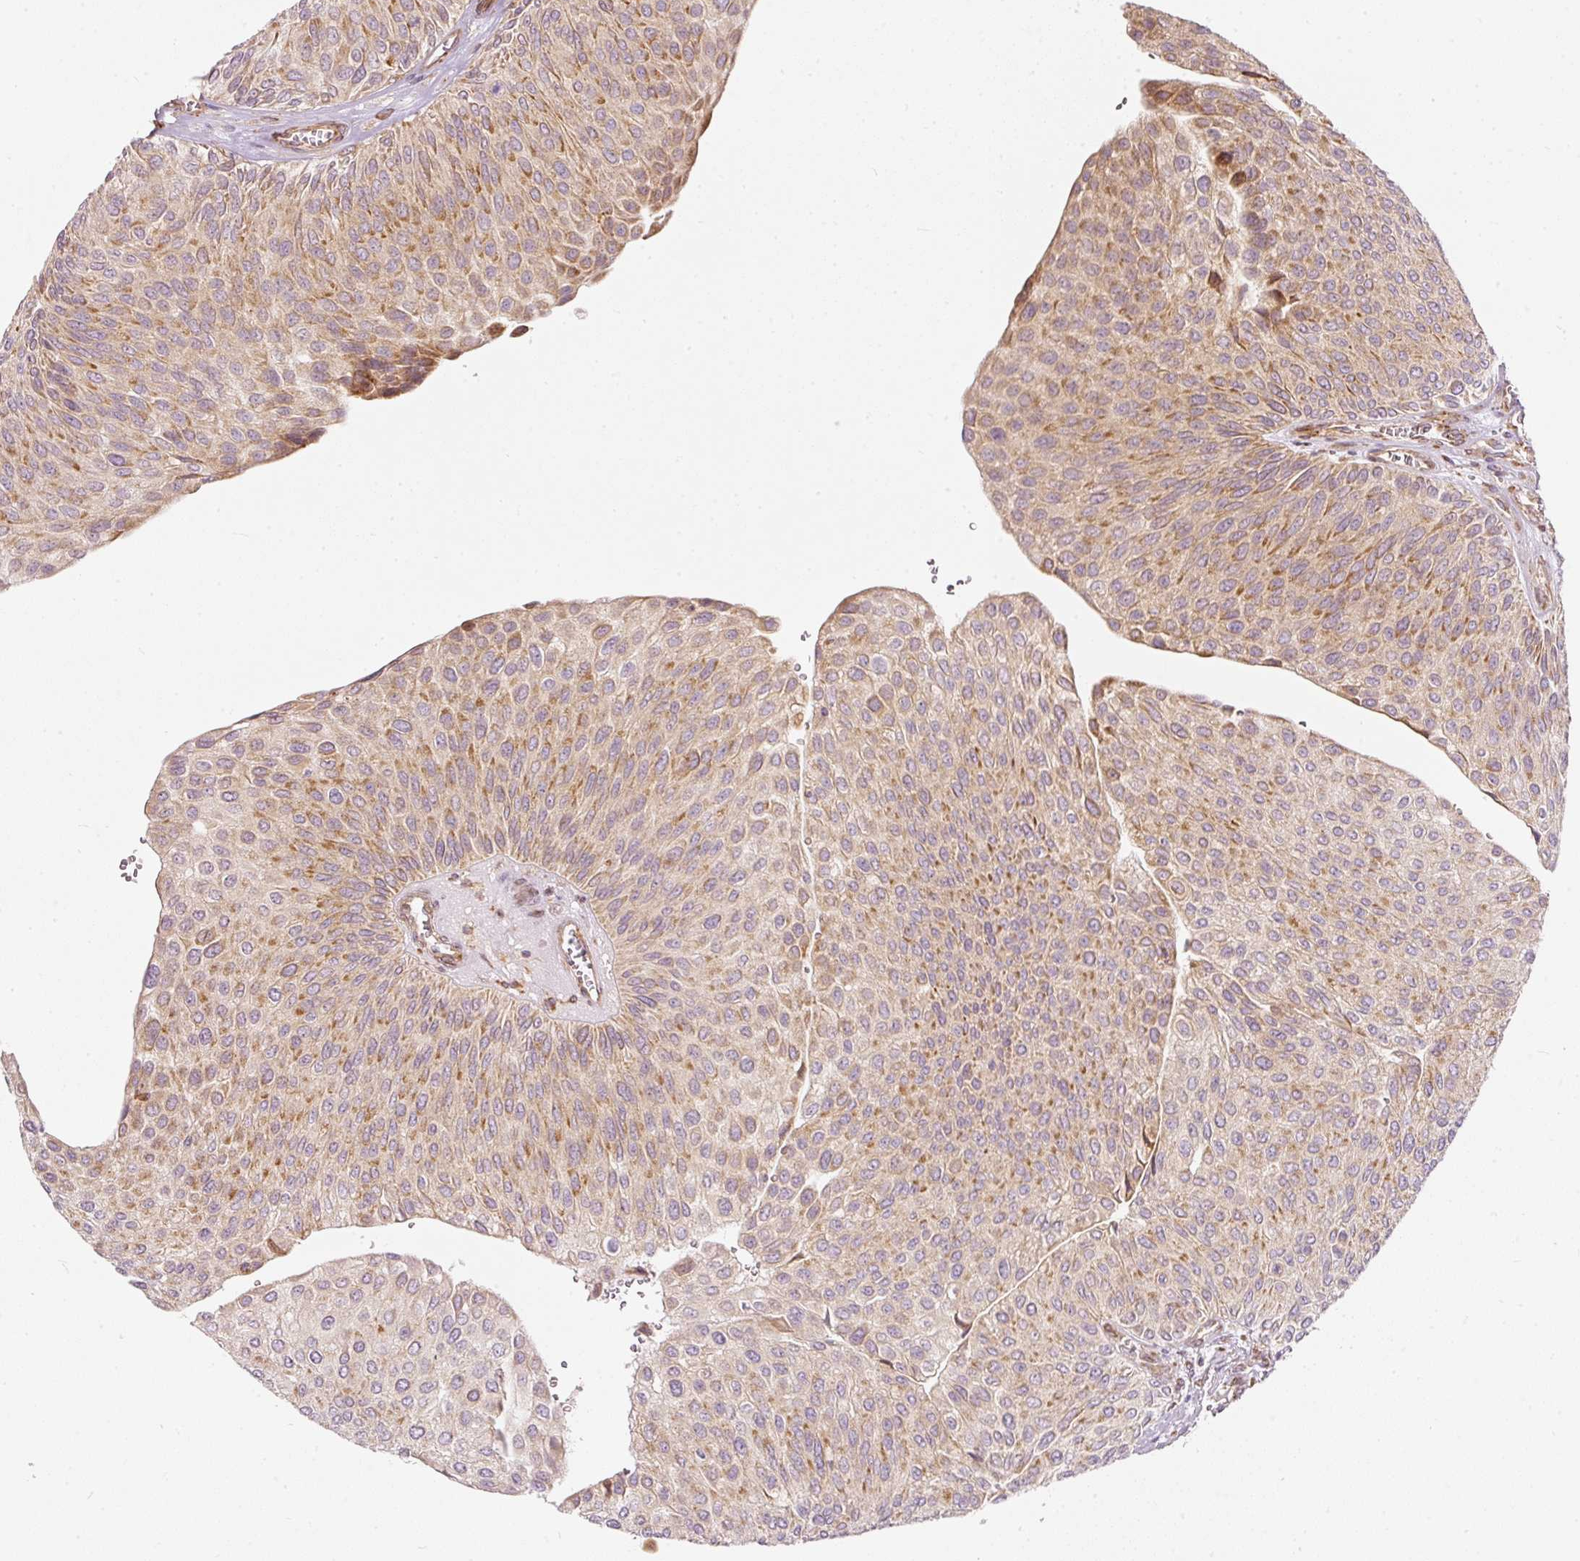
{"staining": {"intensity": "moderate", "quantity": ">75%", "location": "cytoplasmic/membranous"}, "tissue": "urothelial cancer", "cell_type": "Tumor cells", "image_type": "cancer", "snomed": [{"axis": "morphology", "description": "Urothelial carcinoma, NOS"}, {"axis": "topography", "description": "Urinary bladder"}], "caption": "Immunohistochemistry of urothelial cancer reveals medium levels of moderate cytoplasmic/membranous staining in approximately >75% of tumor cells.", "gene": "SNAPC5", "patient": {"sex": "male", "age": 67}}